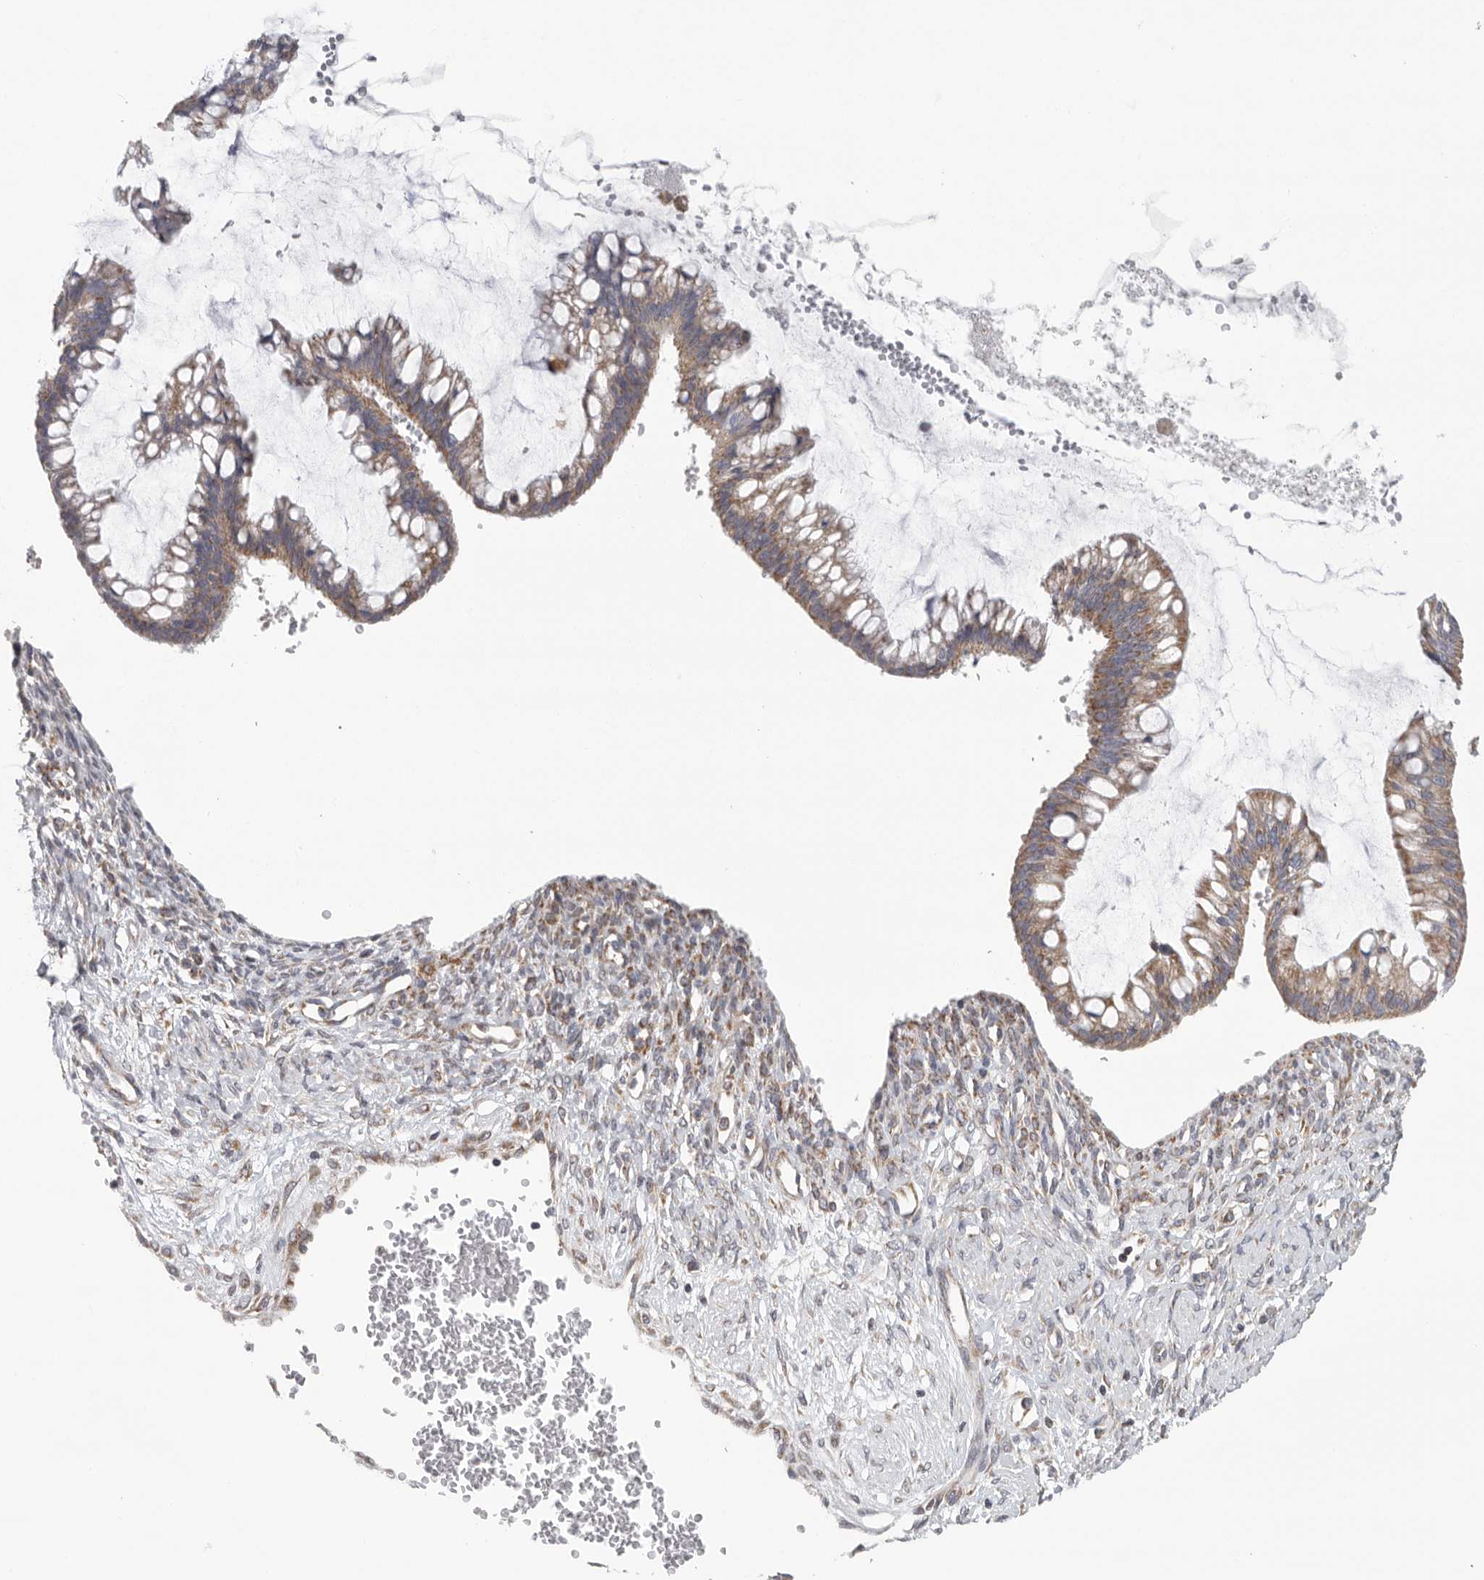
{"staining": {"intensity": "moderate", "quantity": ">75%", "location": "cytoplasmic/membranous"}, "tissue": "ovarian cancer", "cell_type": "Tumor cells", "image_type": "cancer", "snomed": [{"axis": "morphology", "description": "Cystadenocarcinoma, mucinous, NOS"}, {"axis": "topography", "description": "Ovary"}], "caption": "IHC histopathology image of neoplastic tissue: ovarian cancer (mucinous cystadenocarcinoma) stained using immunohistochemistry (IHC) reveals medium levels of moderate protein expression localized specifically in the cytoplasmic/membranous of tumor cells, appearing as a cytoplasmic/membranous brown color.", "gene": "FKBP8", "patient": {"sex": "female", "age": 73}}